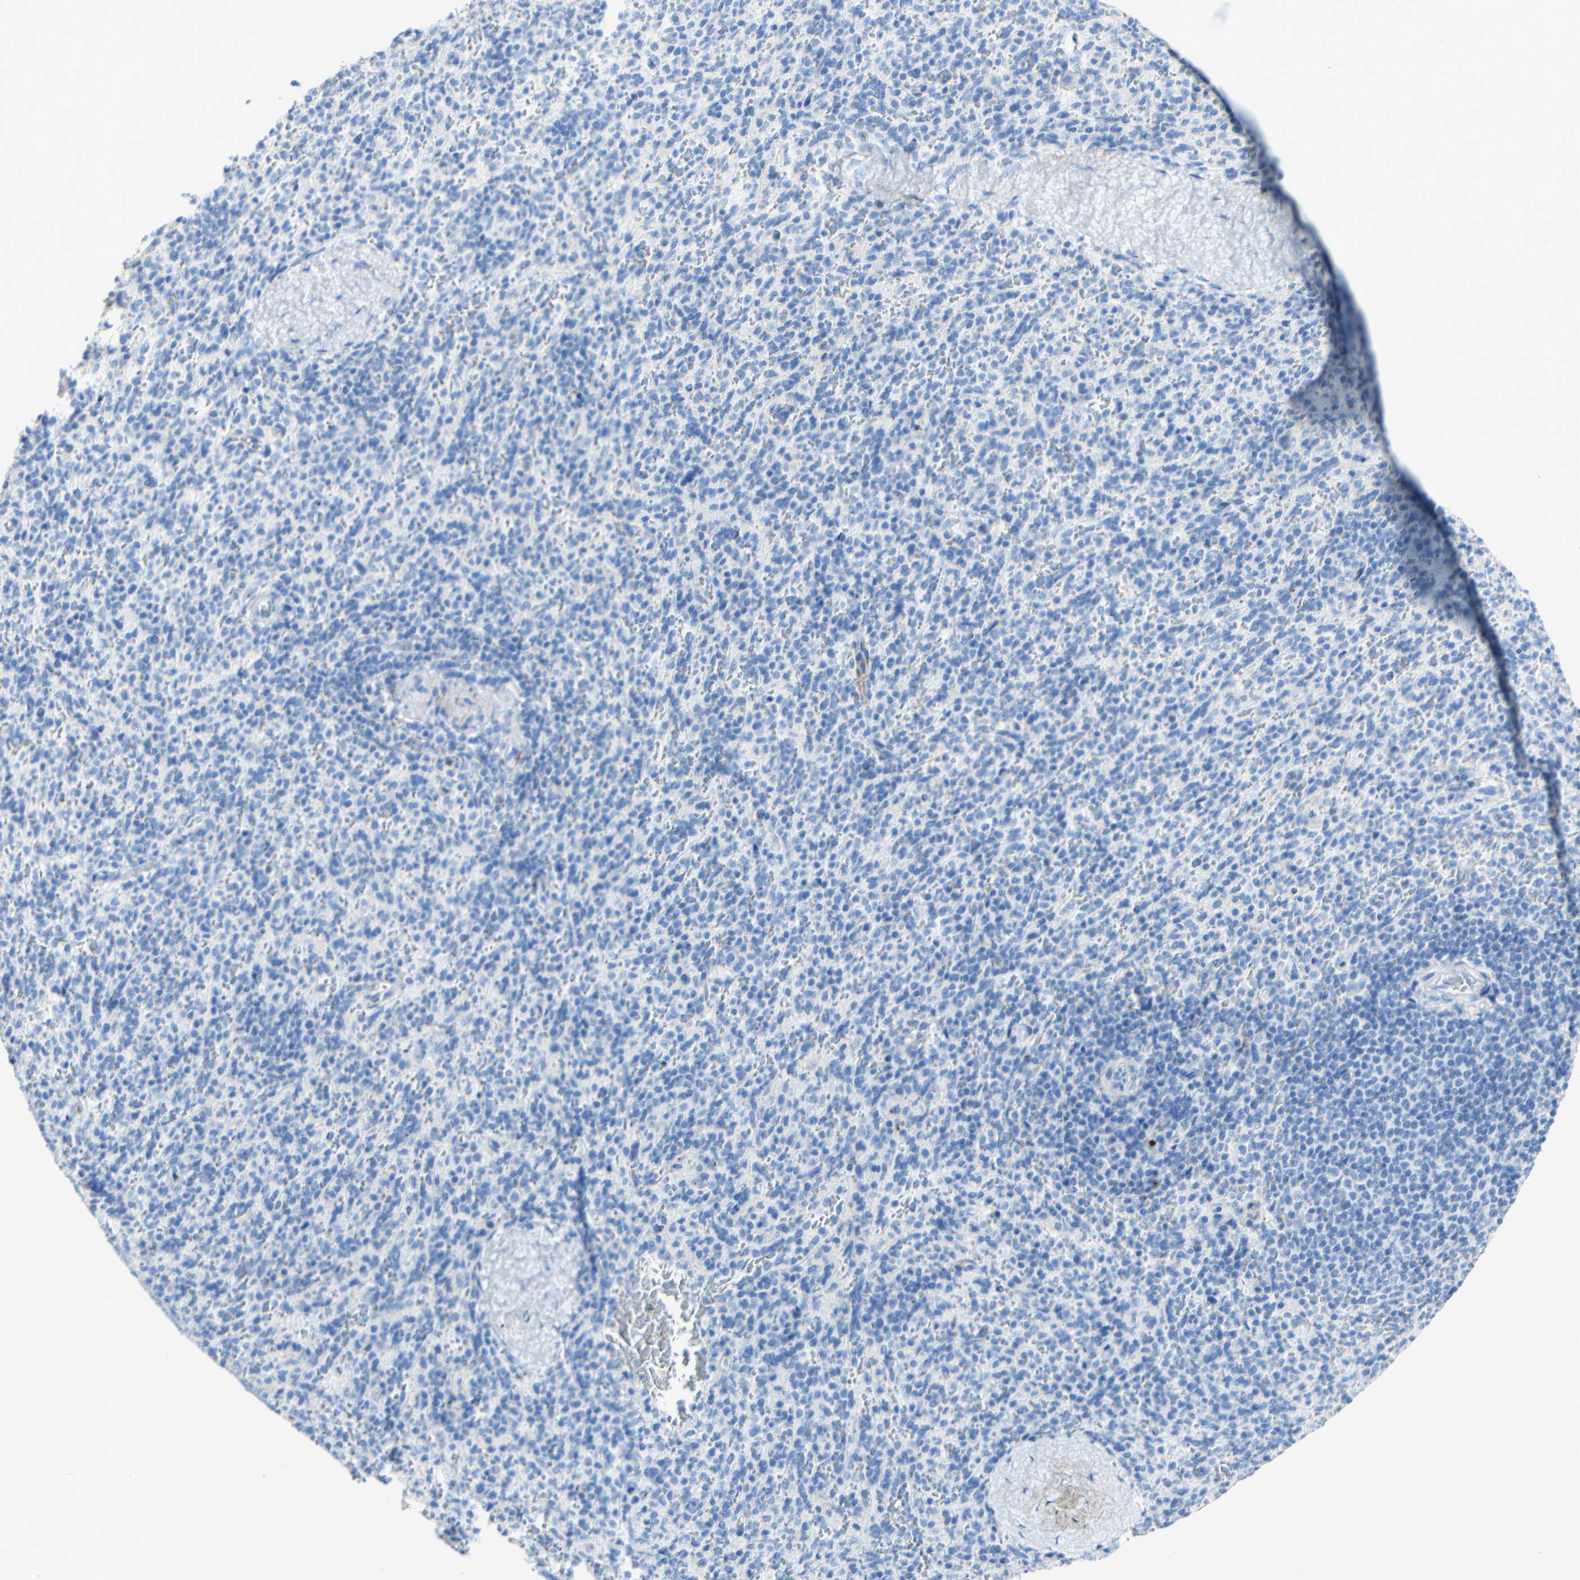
{"staining": {"intensity": "negative", "quantity": "none", "location": "none"}, "tissue": "spleen", "cell_type": "Cells in red pulp", "image_type": "normal", "snomed": [{"axis": "morphology", "description": "Normal tissue, NOS"}, {"axis": "topography", "description": "Spleen"}], "caption": "A micrograph of spleen stained for a protein exhibits no brown staining in cells in red pulp. (DAB (3,3'-diaminobenzidine) IHC visualized using brightfield microscopy, high magnification).", "gene": "DSC2", "patient": {"sex": "male", "age": 36}}